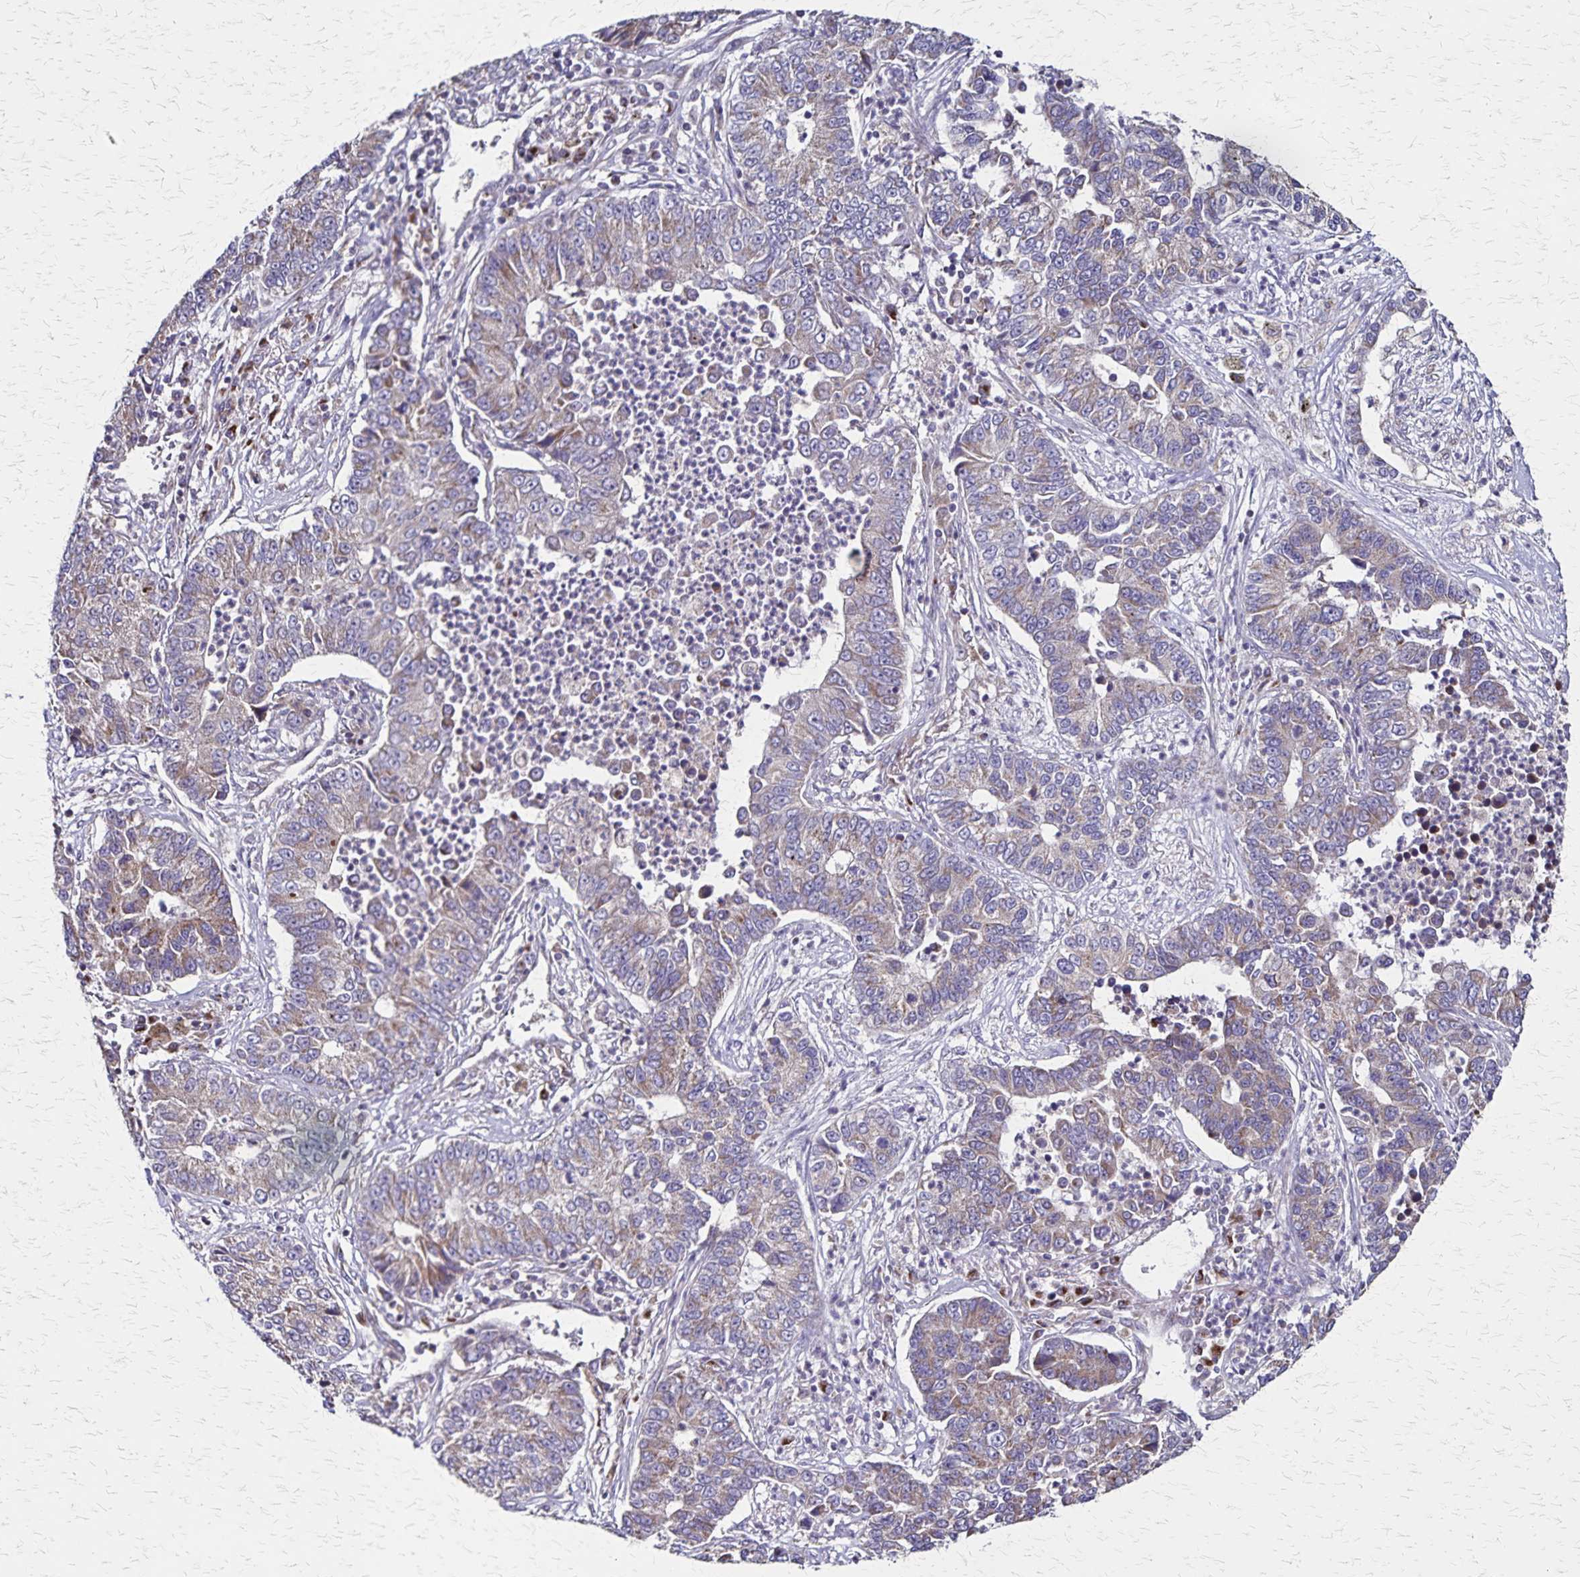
{"staining": {"intensity": "weak", "quantity": "<25%", "location": "cytoplasmic/membranous"}, "tissue": "lung cancer", "cell_type": "Tumor cells", "image_type": "cancer", "snomed": [{"axis": "morphology", "description": "Adenocarcinoma, NOS"}, {"axis": "topography", "description": "Lung"}], "caption": "Immunohistochemistry of lung cancer shows no staining in tumor cells.", "gene": "NFS1", "patient": {"sex": "female", "age": 57}}